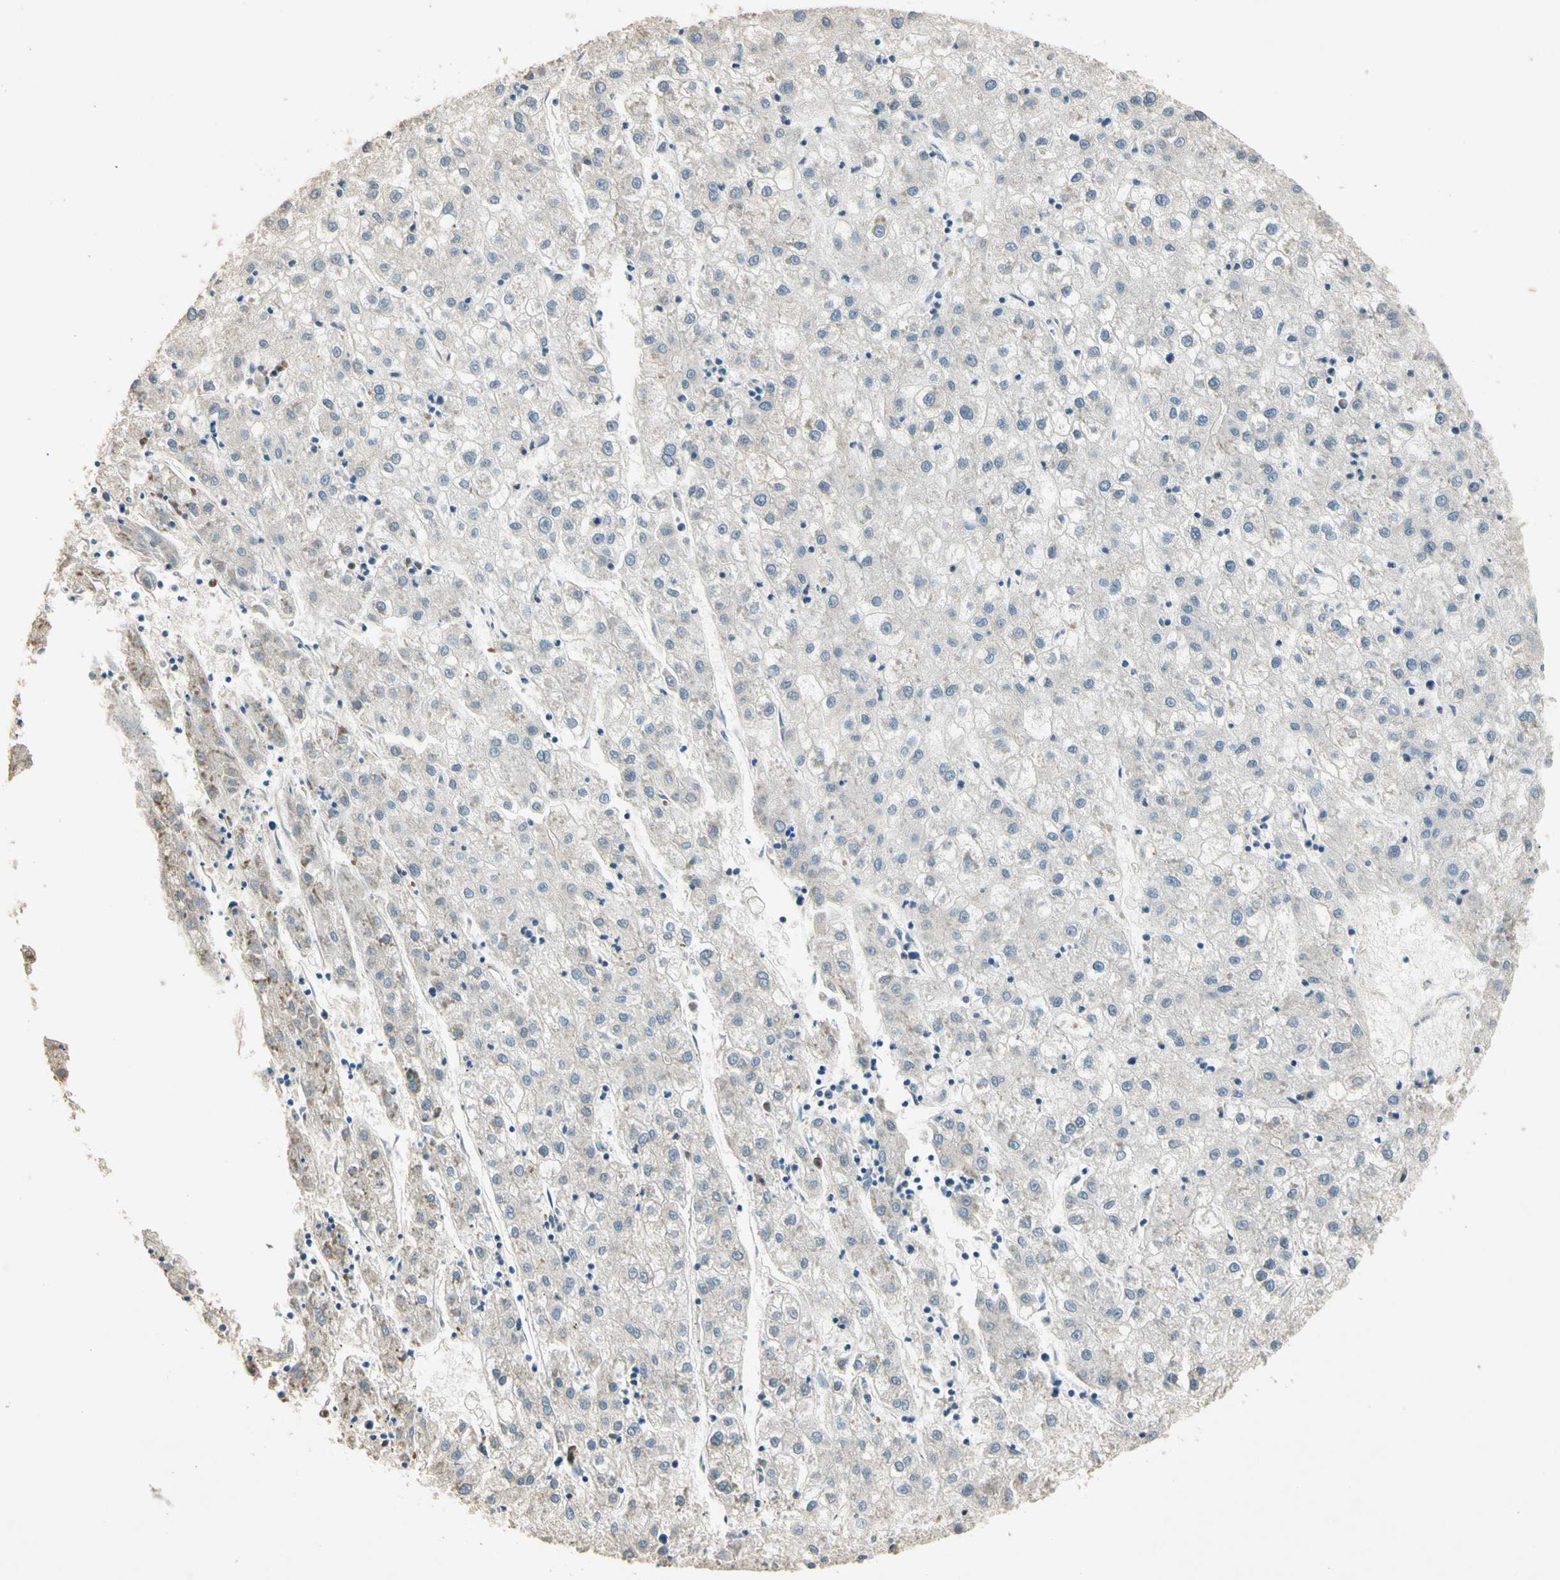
{"staining": {"intensity": "weak", "quantity": "<25%", "location": "cytoplasmic/membranous"}, "tissue": "liver cancer", "cell_type": "Tumor cells", "image_type": "cancer", "snomed": [{"axis": "morphology", "description": "Carcinoma, Hepatocellular, NOS"}, {"axis": "topography", "description": "Liver"}], "caption": "The photomicrograph reveals no staining of tumor cells in hepatocellular carcinoma (liver). (Stains: DAB (3,3'-diaminobenzidine) immunohistochemistry (IHC) with hematoxylin counter stain, Microscopy: brightfield microscopy at high magnification).", "gene": "ZBTB4", "patient": {"sex": "male", "age": 72}}